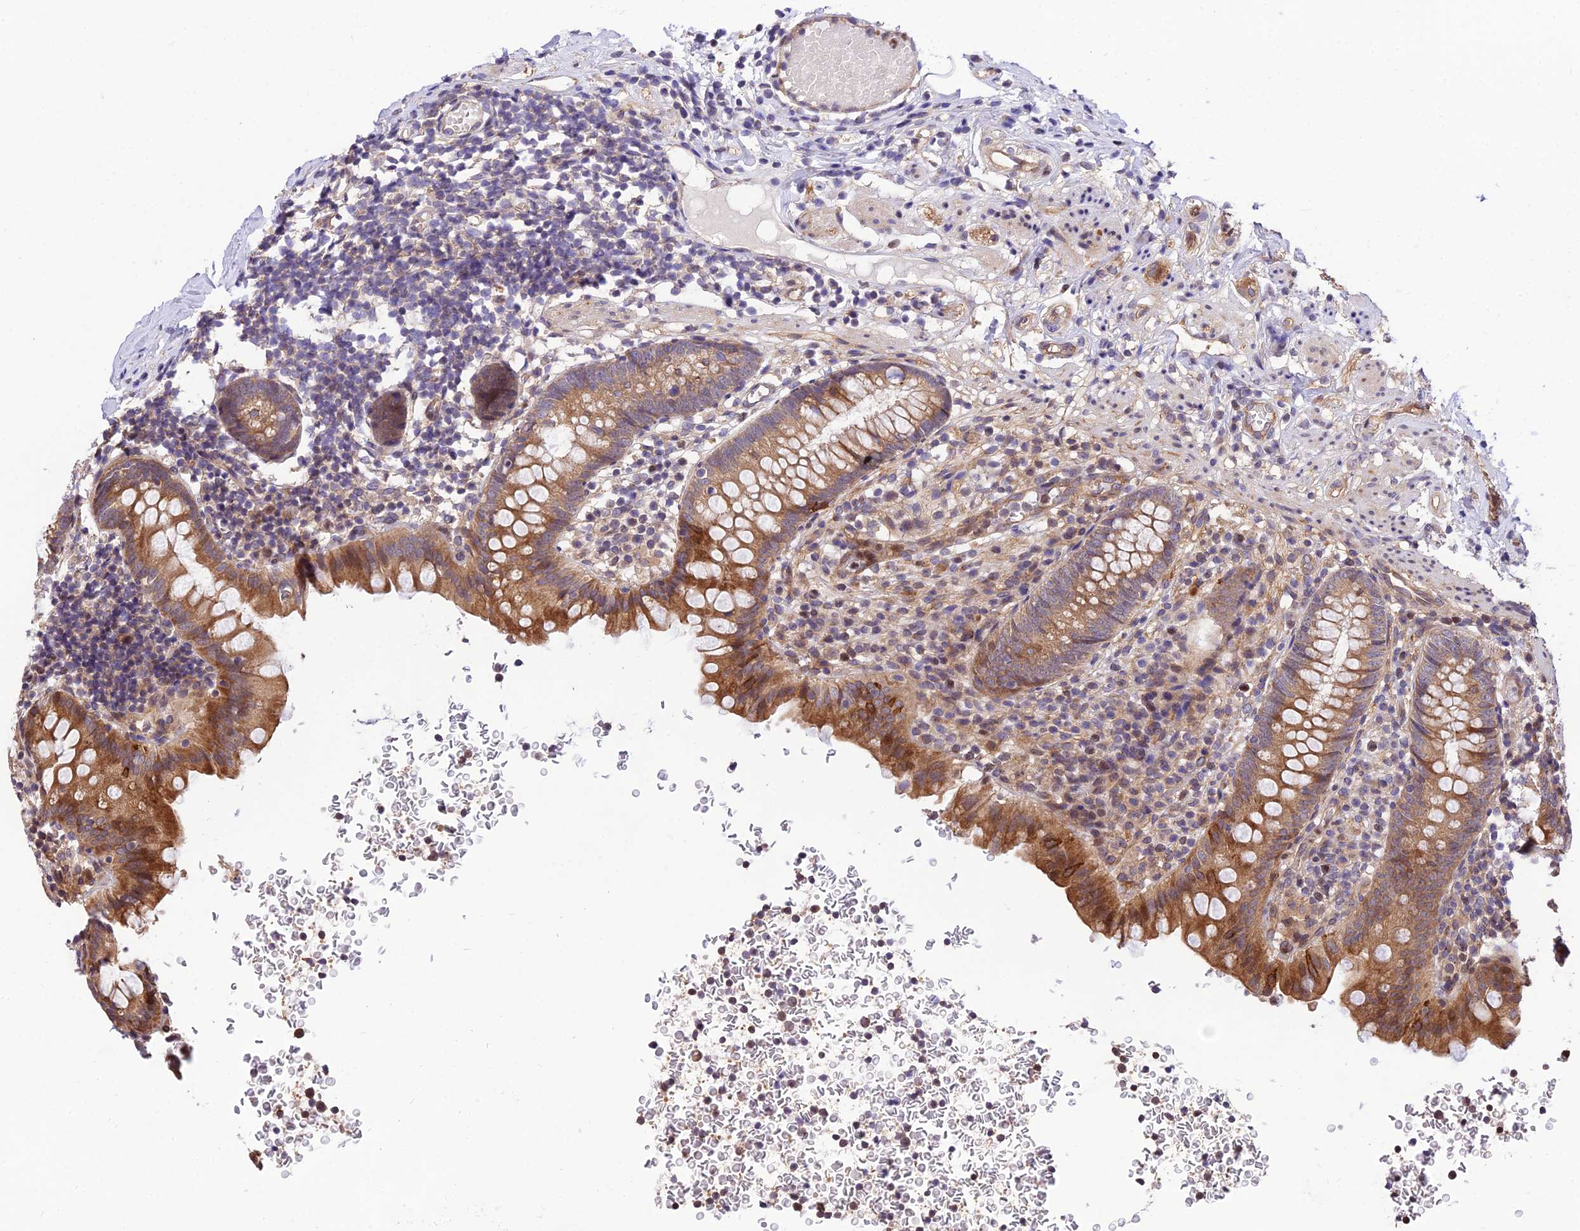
{"staining": {"intensity": "strong", "quantity": ">75%", "location": "cytoplasmic/membranous"}, "tissue": "appendix", "cell_type": "Glandular cells", "image_type": "normal", "snomed": [{"axis": "morphology", "description": "Normal tissue, NOS"}, {"axis": "topography", "description": "Appendix"}], "caption": "Benign appendix shows strong cytoplasmic/membranous staining in about >75% of glandular cells, visualized by immunohistochemistry. (Stains: DAB (3,3'-diaminobenzidine) in brown, nuclei in blue, Microscopy: brightfield microscopy at high magnification).", "gene": "SMG6", "patient": {"sex": "male", "age": 55}}